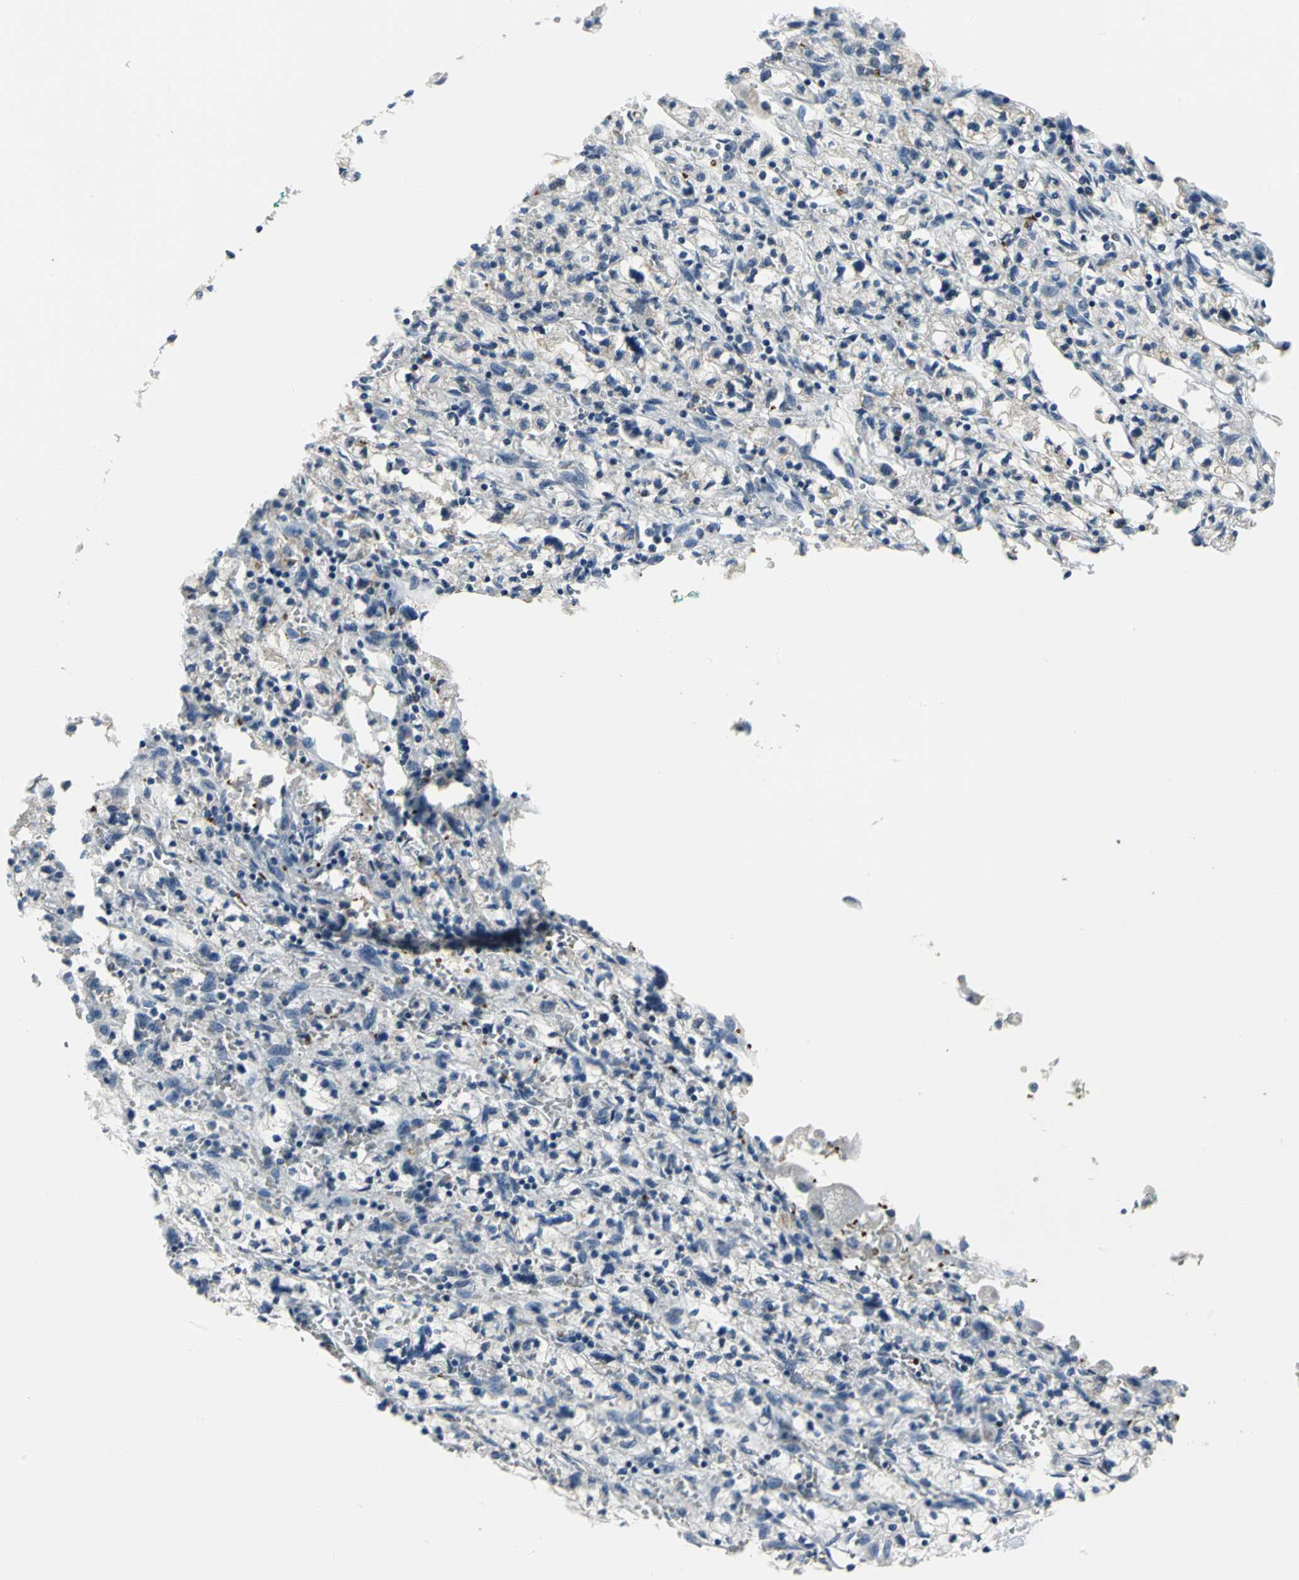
{"staining": {"intensity": "weak", "quantity": ">75%", "location": "nuclear"}, "tissue": "renal cancer", "cell_type": "Tumor cells", "image_type": "cancer", "snomed": [{"axis": "morphology", "description": "Adenocarcinoma, NOS"}, {"axis": "topography", "description": "Kidney"}], "caption": "Weak nuclear staining is seen in about >75% of tumor cells in renal adenocarcinoma.", "gene": "GLI3", "patient": {"sex": "female", "age": 83}}